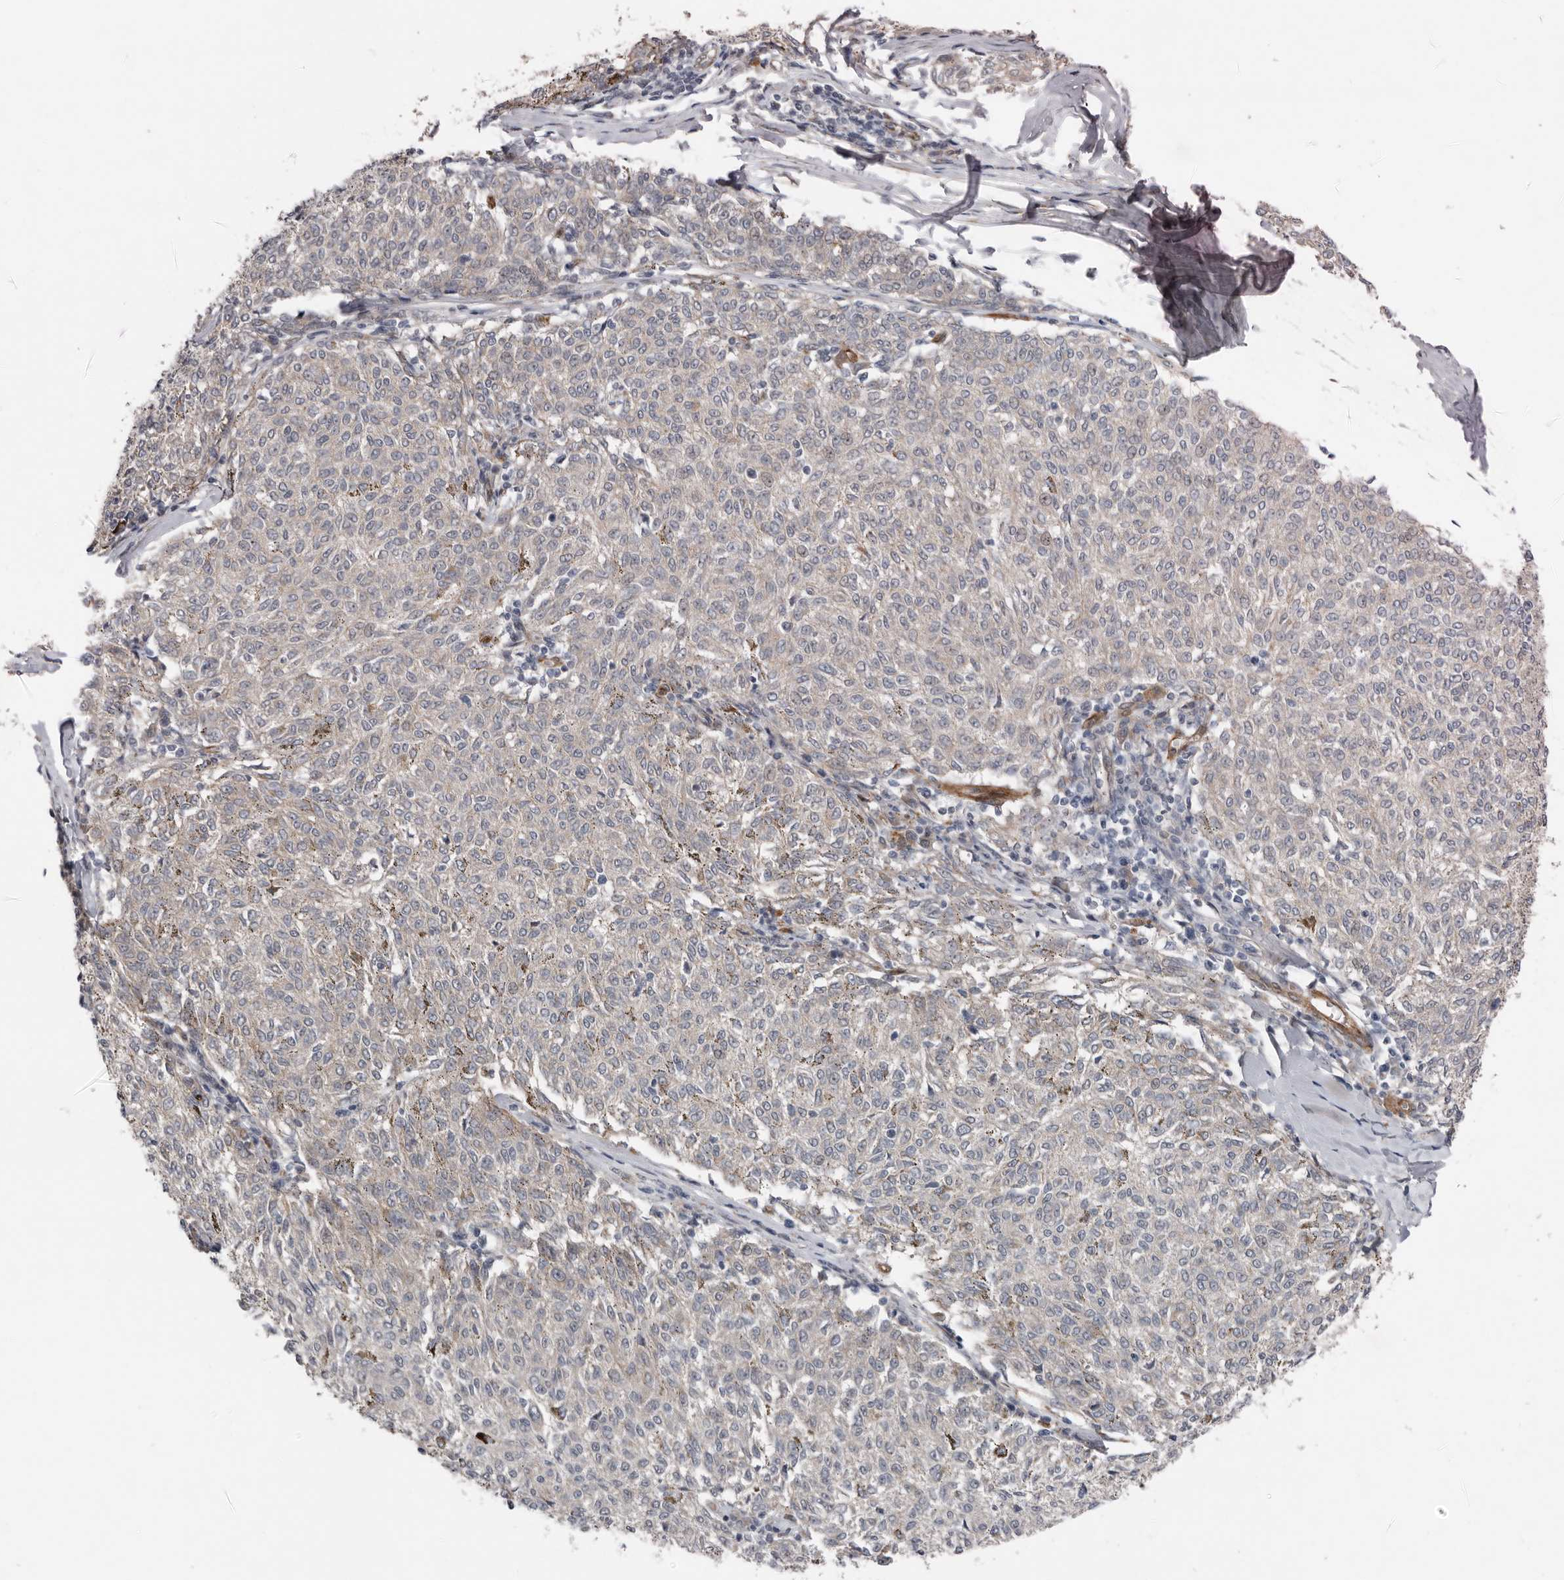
{"staining": {"intensity": "negative", "quantity": "none", "location": "none"}, "tissue": "melanoma", "cell_type": "Tumor cells", "image_type": "cancer", "snomed": [{"axis": "morphology", "description": "Malignant melanoma, NOS"}, {"axis": "topography", "description": "Skin"}], "caption": "Melanoma was stained to show a protein in brown. There is no significant positivity in tumor cells.", "gene": "RANBP17", "patient": {"sex": "female", "age": 72}}